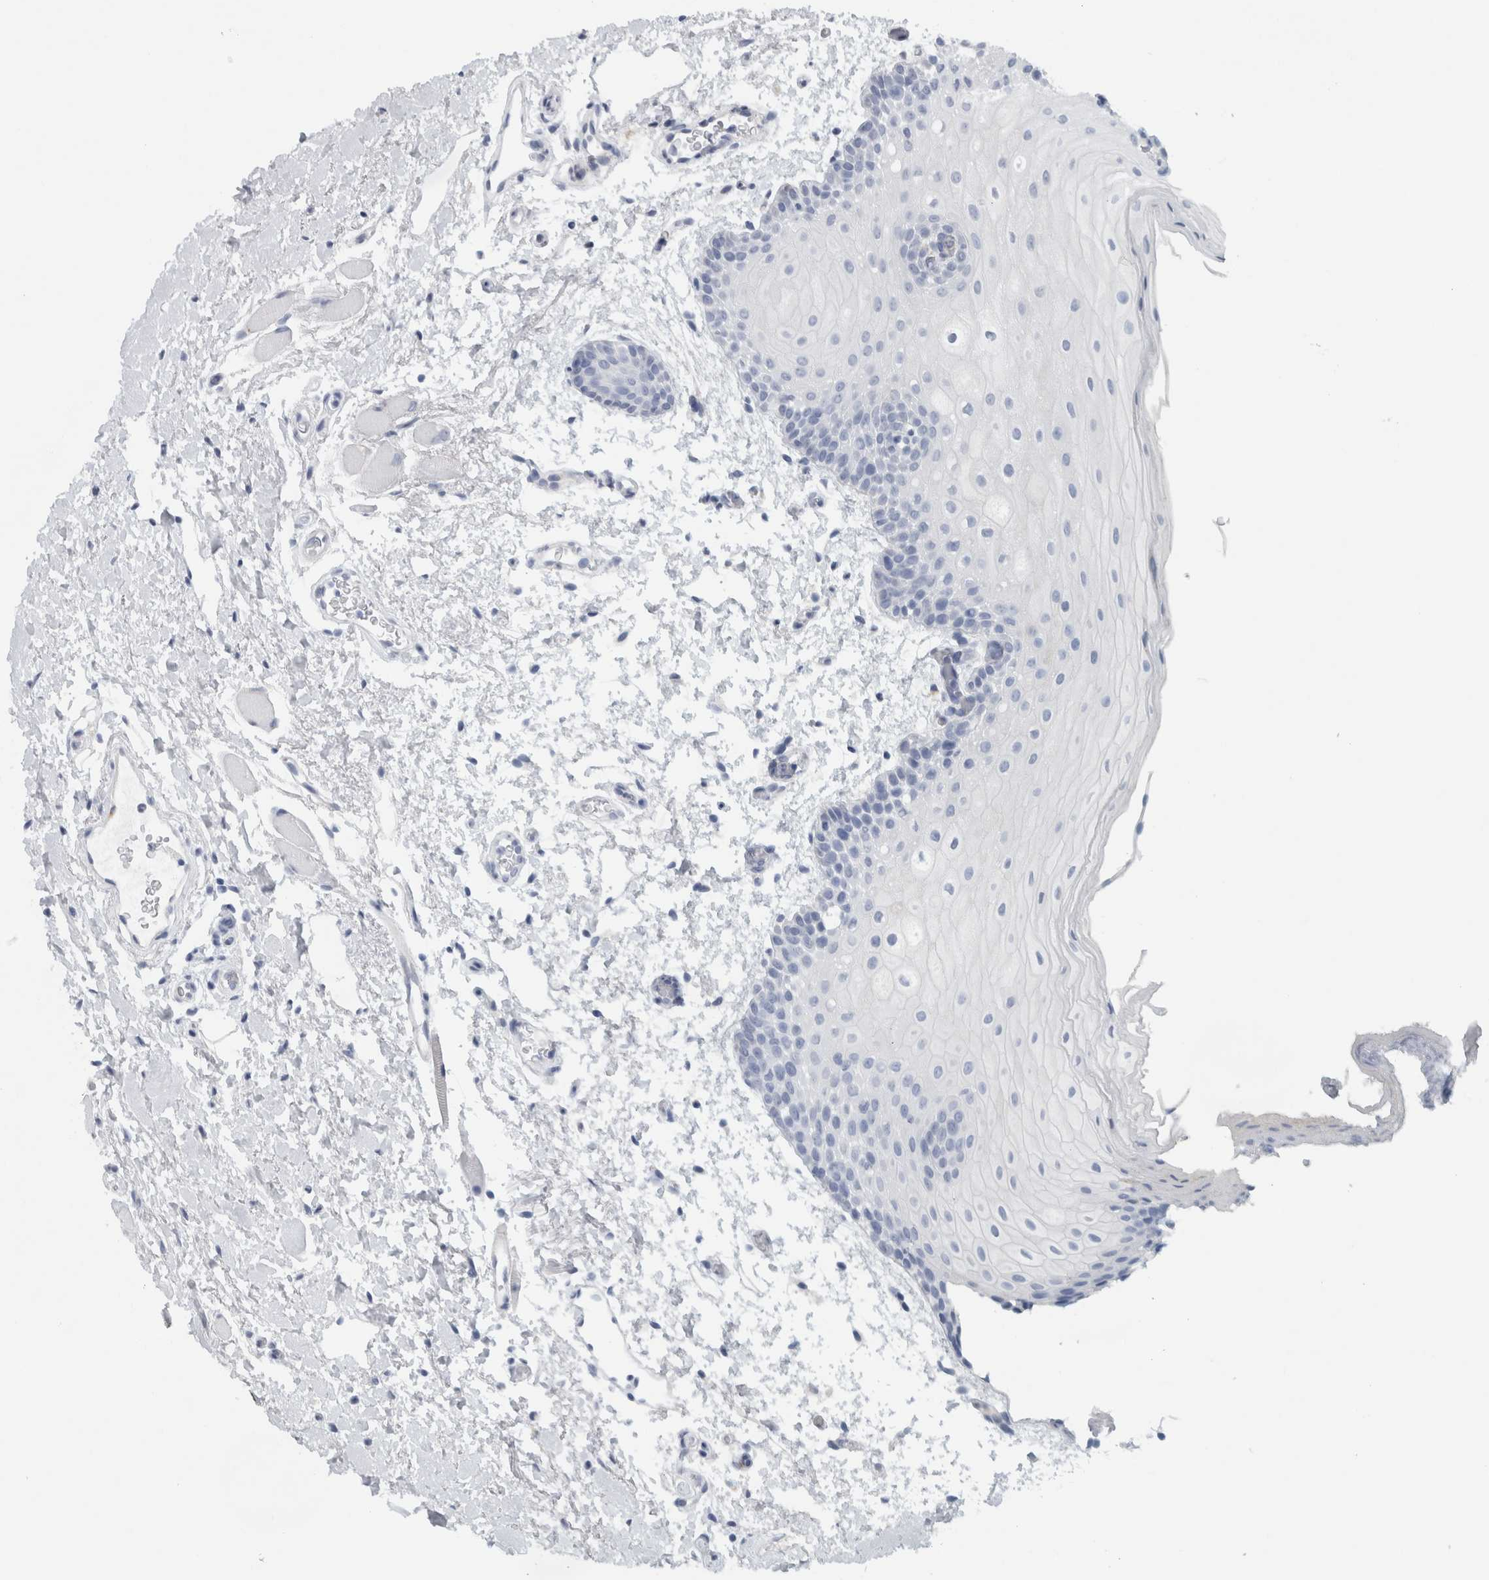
{"staining": {"intensity": "negative", "quantity": "none", "location": "none"}, "tissue": "oral mucosa", "cell_type": "Squamous epithelial cells", "image_type": "normal", "snomed": [{"axis": "morphology", "description": "Normal tissue, NOS"}, {"axis": "topography", "description": "Oral tissue"}], "caption": "The micrograph exhibits no significant staining in squamous epithelial cells of oral mucosa.", "gene": "B3GNT3", "patient": {"sex": "male", "age": 62}}